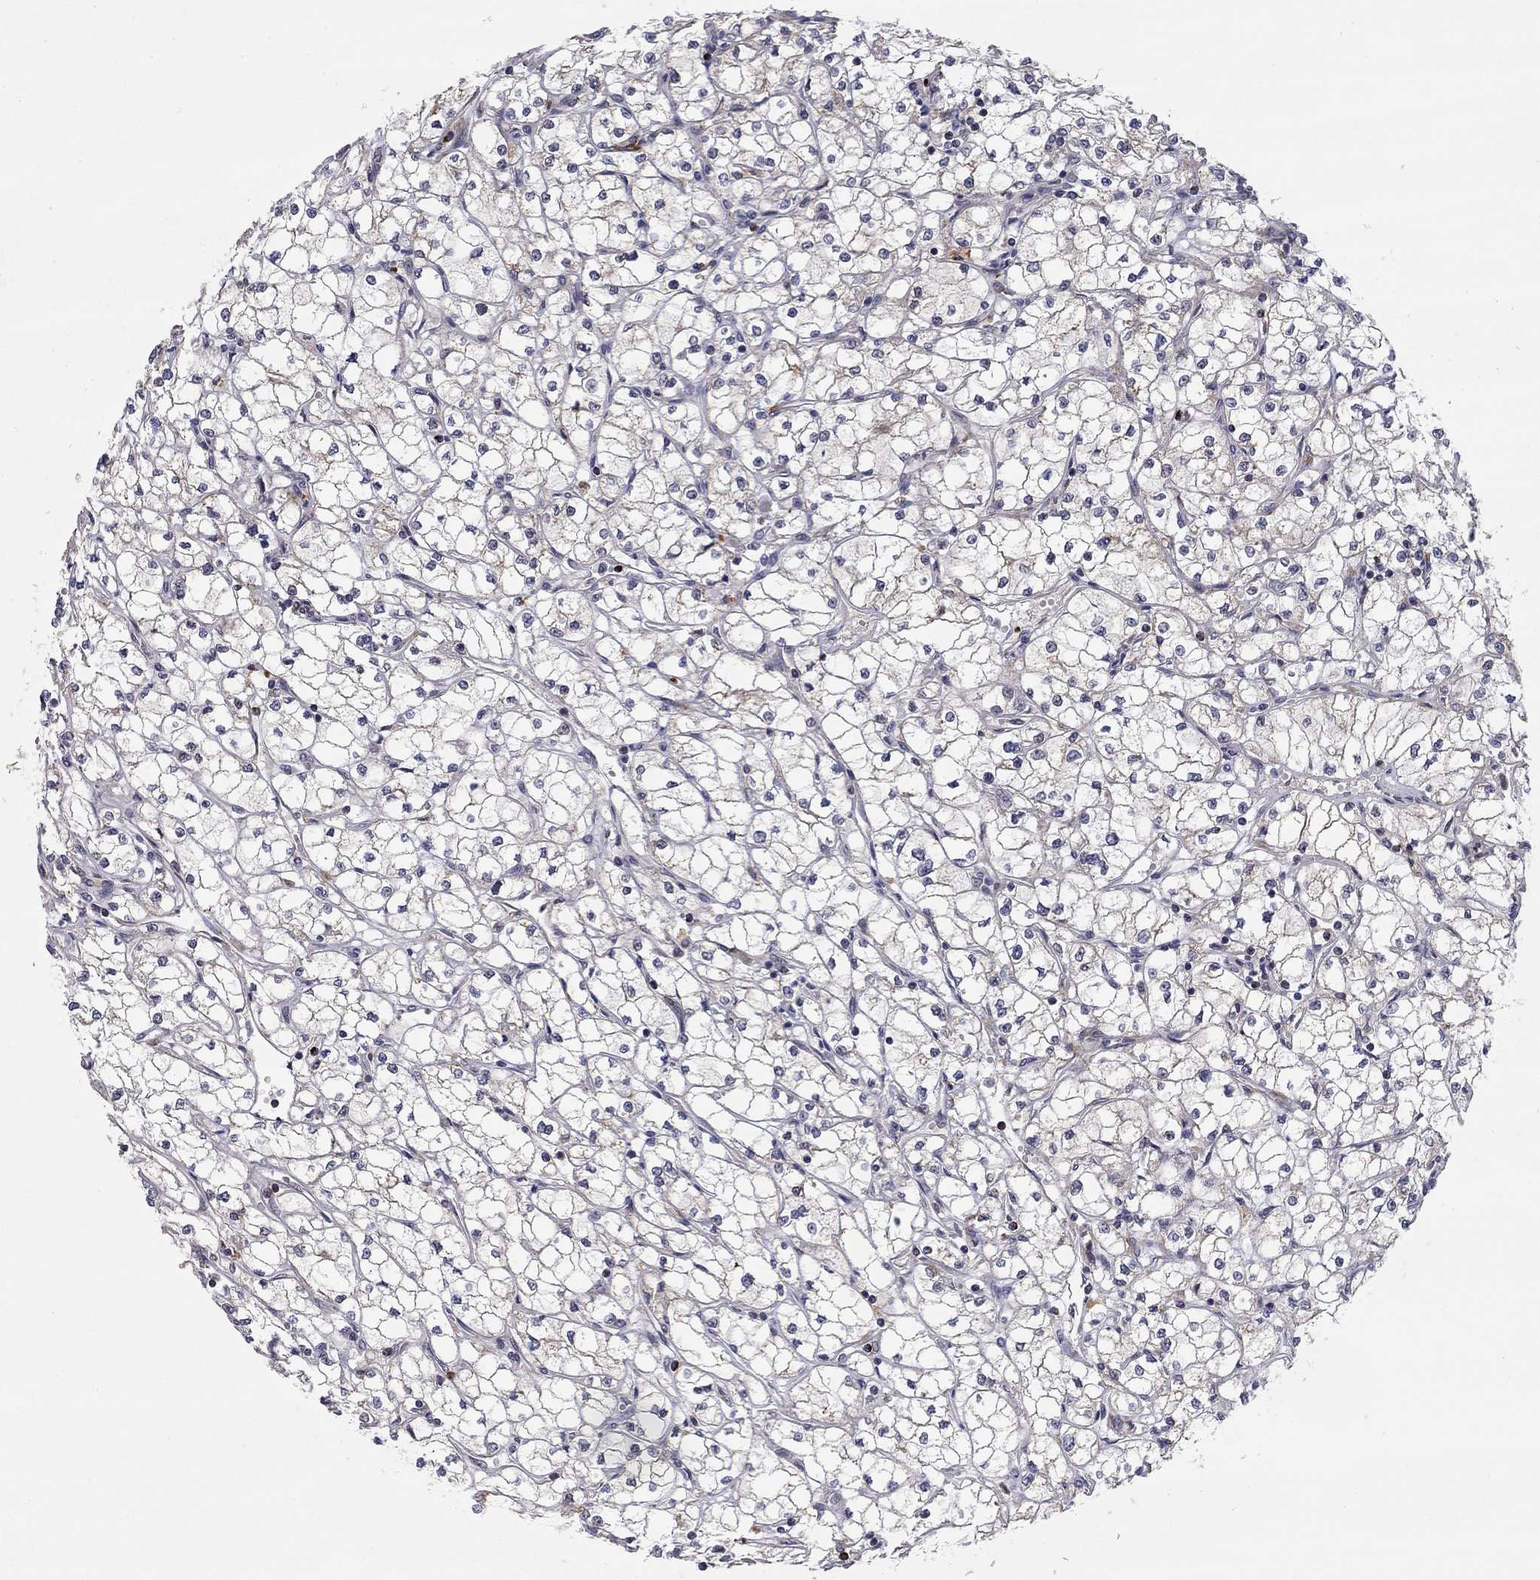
{"staining": {"intensity": "weak", "quantity": "<25%", "location": "cytoplasmic/membranous"}, "tissue": "renal cancer", "cell_type": "Tumor cells", "image_type": "cancer", "snomed": [{"axis": "morphology", "description": "Adenocarcinoma, NOS"}, {"axis": "topography", "description": "Kidney"}], "caption": "DAB immunohistochemical staining of human renal adenocarcinoma displays no significant positivity in tumor cells. (Immunohistochemistry, brightfield microscopy, high magnification).", "gene": "IDS", "patient": {"sex": "male", "age": 67}}